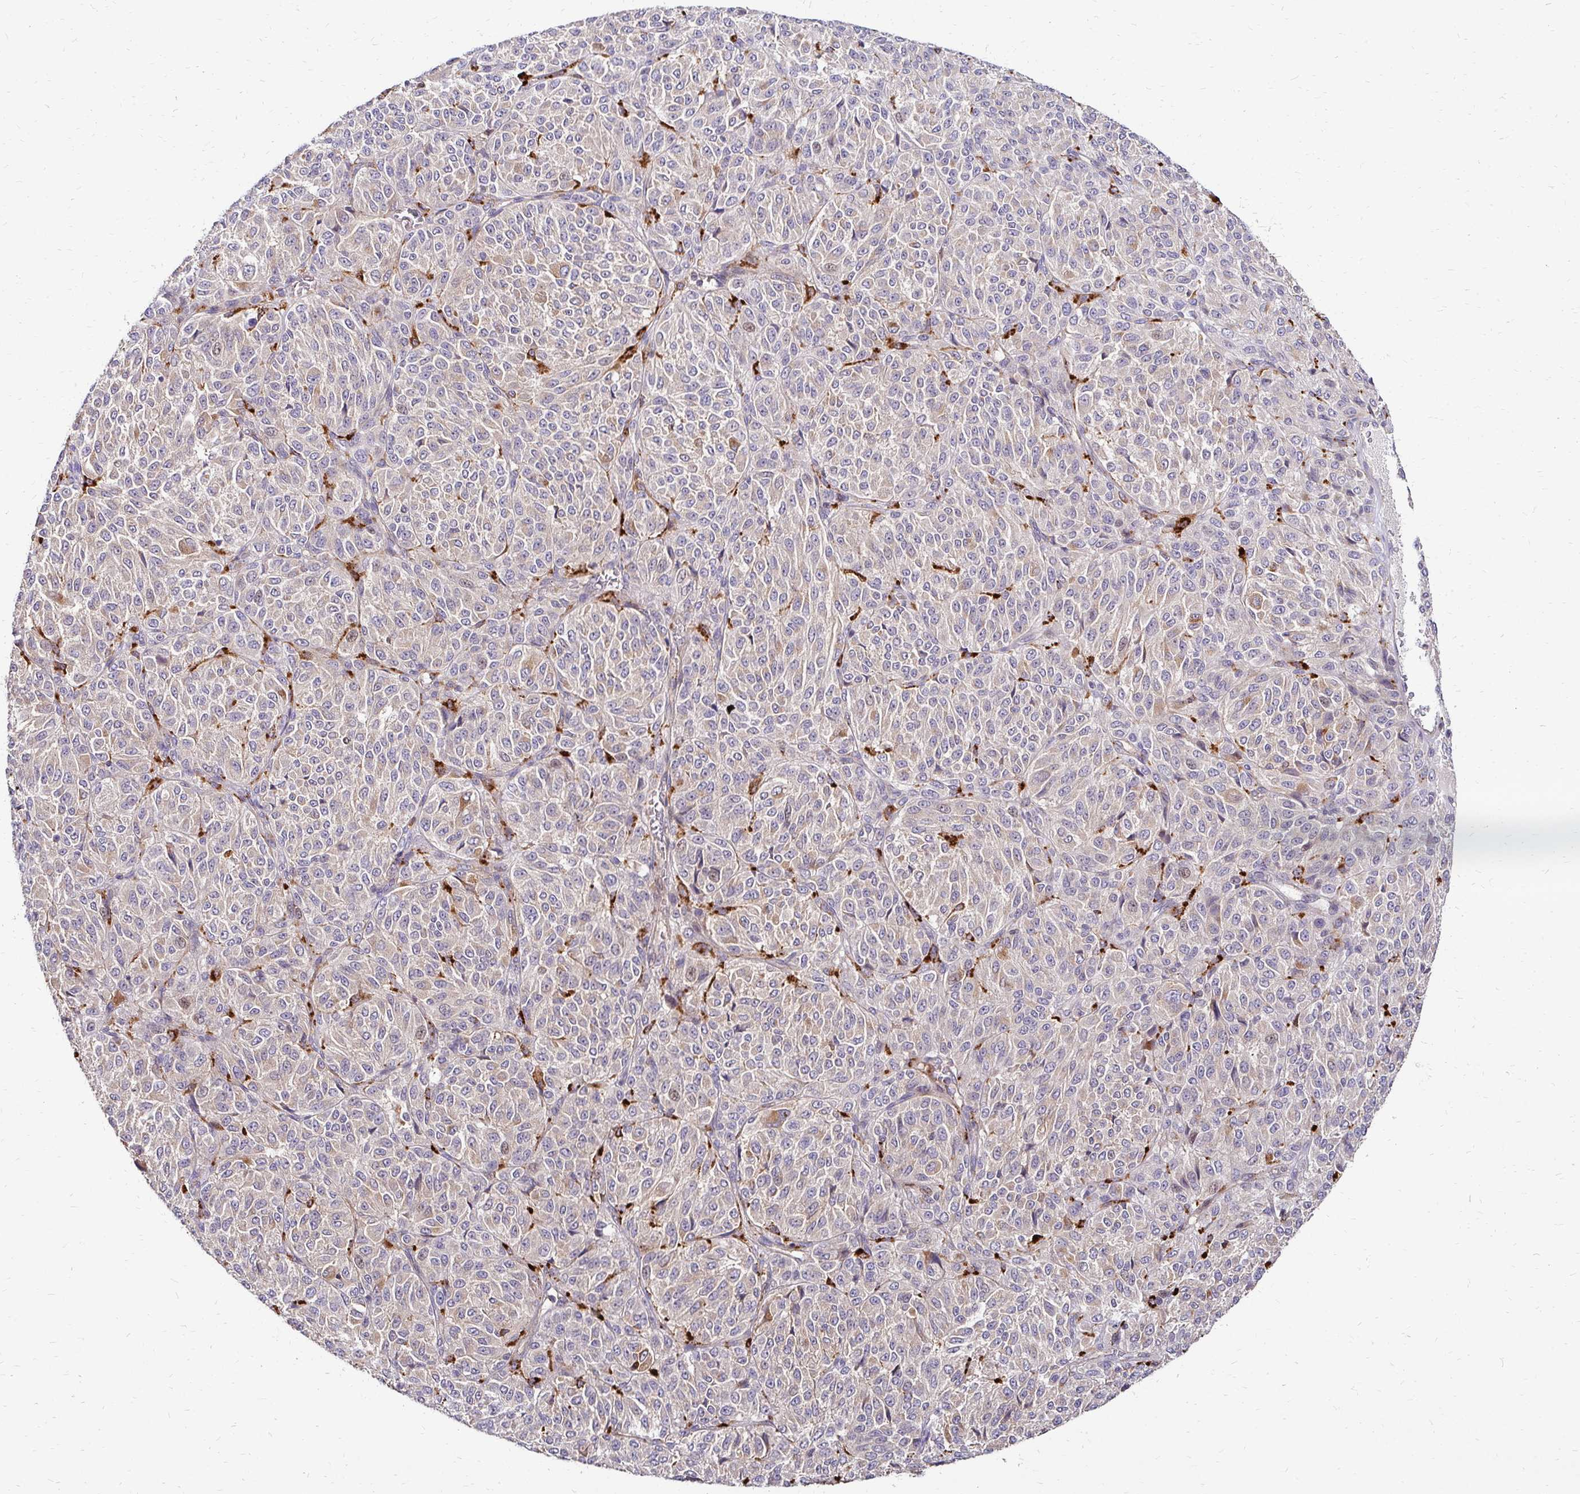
{"staining": {"intensity": "weak", "quantity": "<25%", "location": "cytoplasmic/membranous"}, "tissue": "melanoma", "cell_type": "Tumor cells", "image_type": "cancer", "snomed": [{"axis": "morphology", "description": "Malignant melanoma, Metastatic site"}, {"axis": "topography", "description": "Brain"}], "caption": "Tumor cells are negative for protein expression in human melanoma.", "gene": "IDUA", "patient": {"sex": "female", "age": 56}}